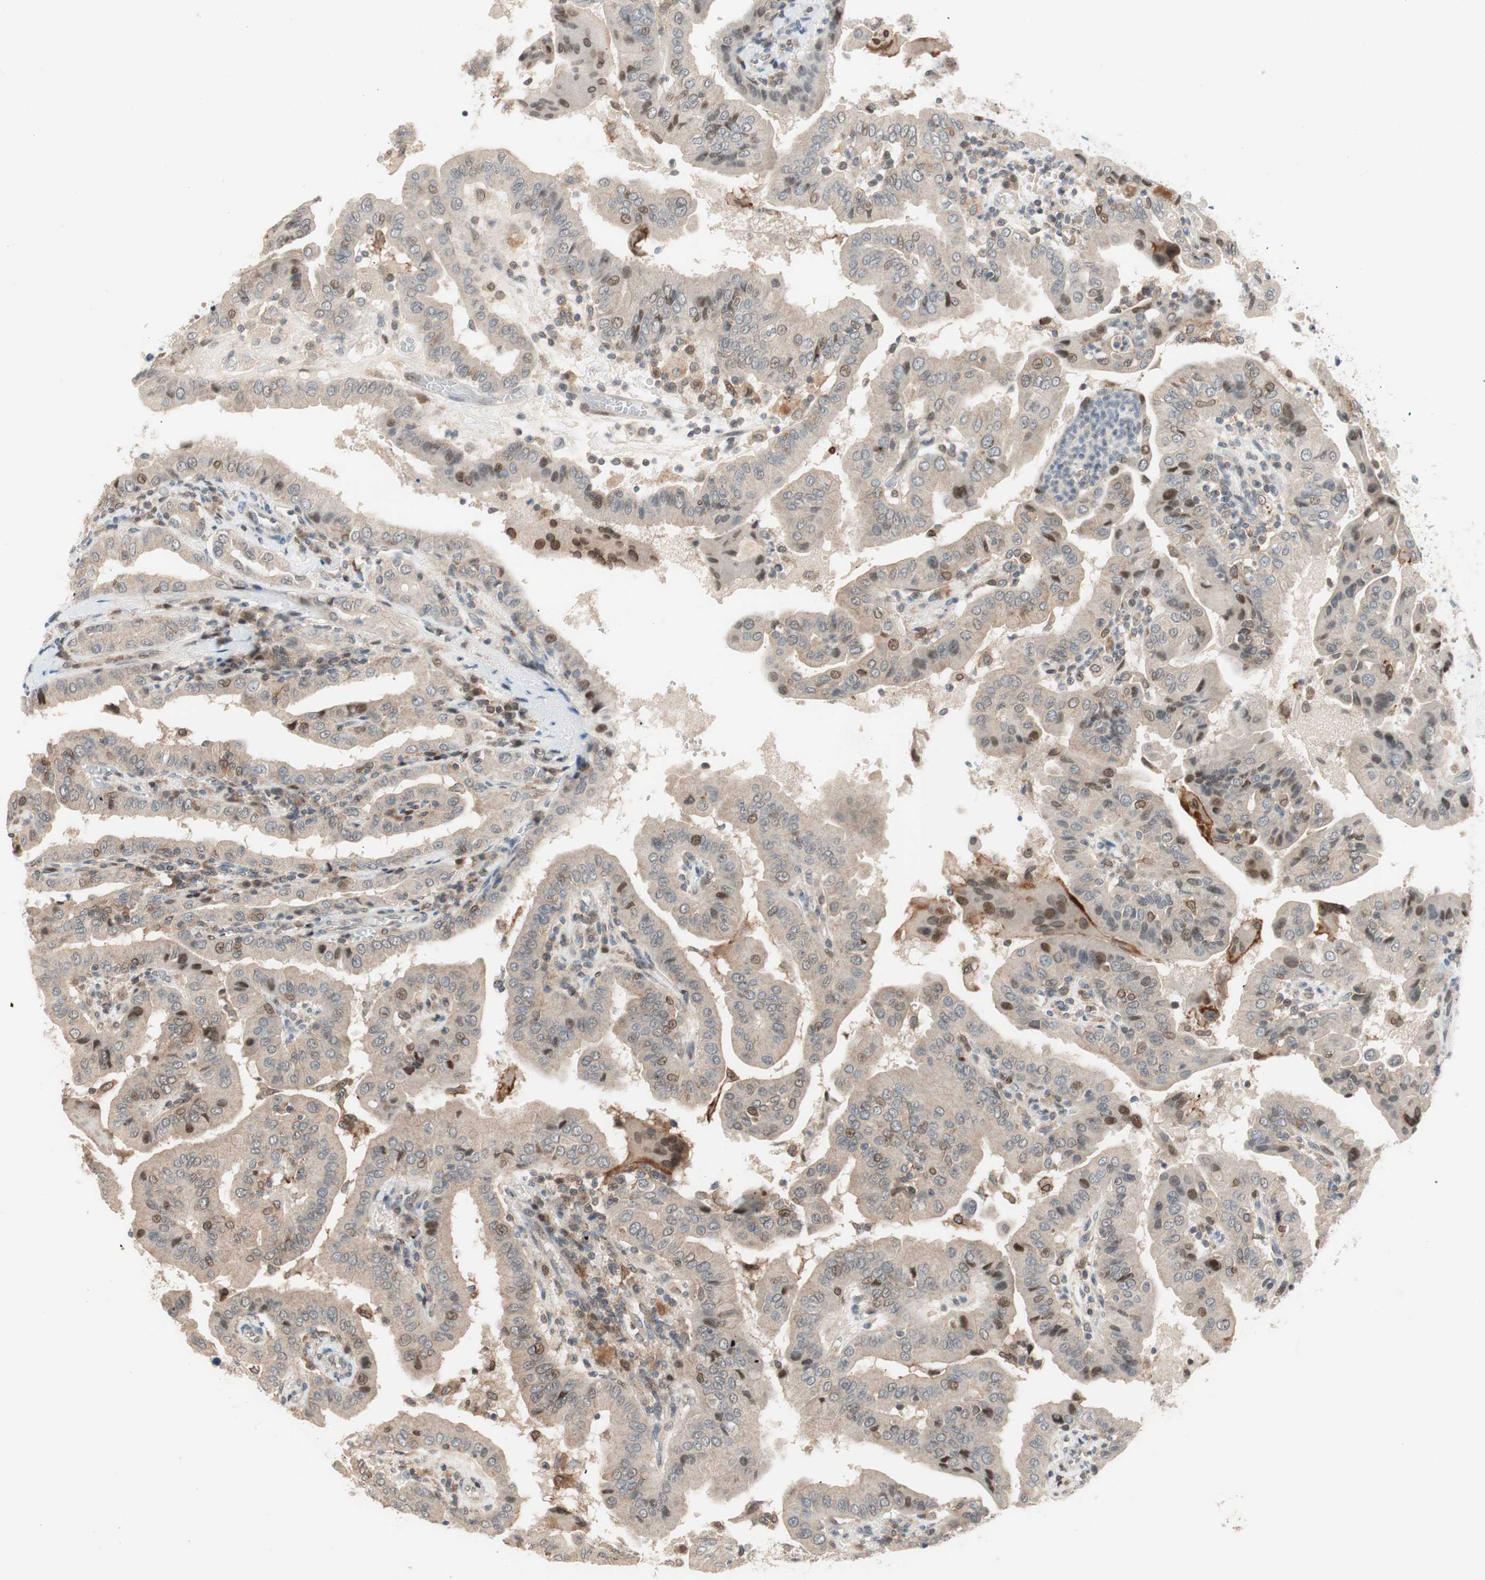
{"staining": {"intensity": "weak", "quantity": "<25%", "location": "nuclear"}, "tissue": "thyroid cancer", "cell_type": "Tumor cells", "image_type": "cancer", "snomed": [{"axis": "morphology", "description": "Papillary adenocarcinoma, NOS"}, {"axis": "topography", "description": "Thyroid gland"}], "caption": "High magnification brightfield microscopy of thyroid papillary adenocarcinoma stained with DAB (3,3'-diaminobenzidine) (brown) and counterstained with hematoxylin (blue): tumor cells show no significant staining.", "gene": "POLH", "patient": {"sex": "male", "age": 33}}